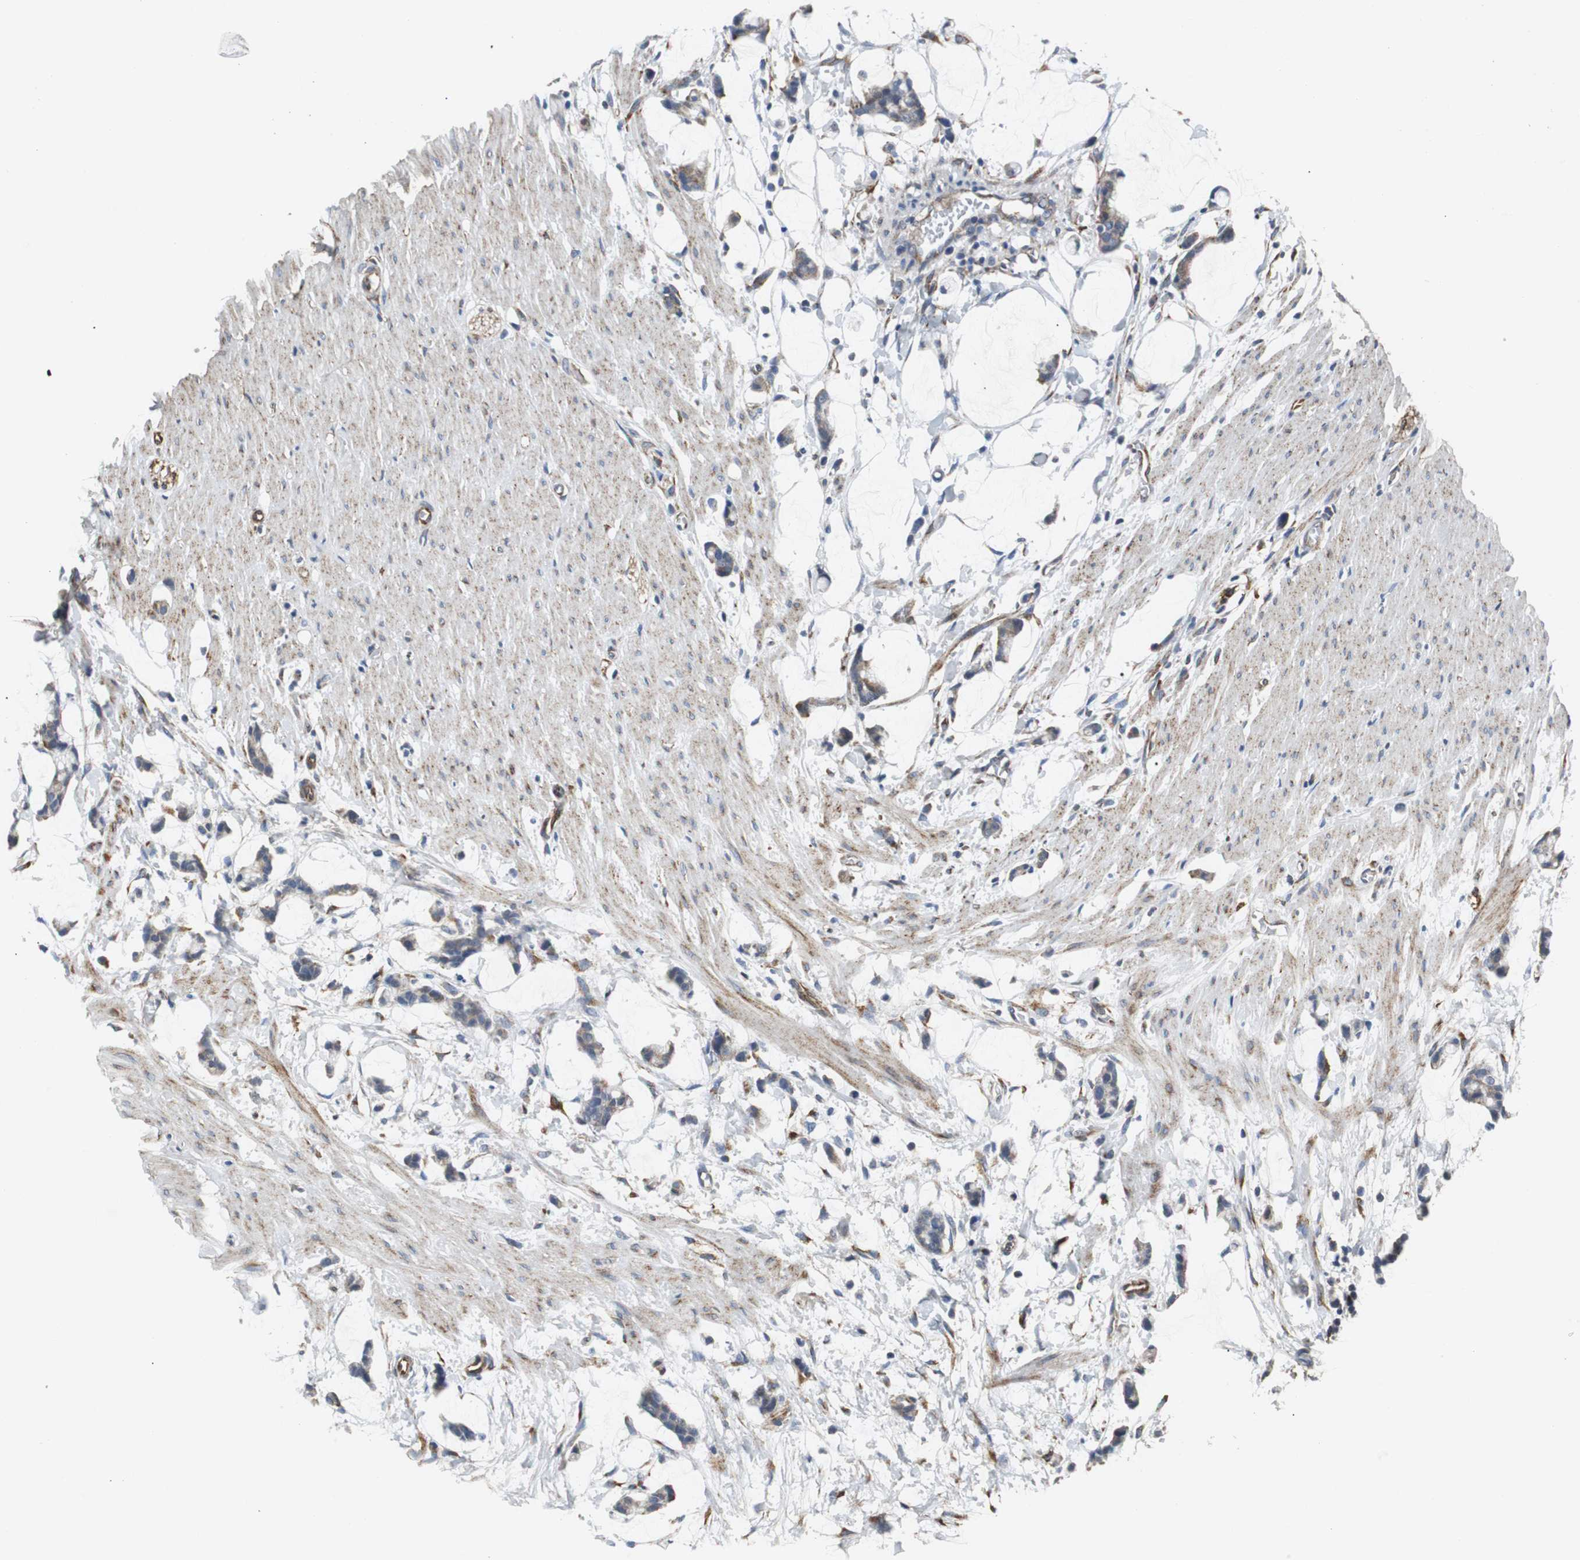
{"staining": {"intensity": "weak", "quantity": "25%-75%", "location": "cytoplasmic/membranous"}, "tissue": "colorectal cancer", "cell_type": "Tumor cells", "image_type": "cancer", "snomed": [{"axis": "morphology", "description": "Adenocarcinoma, NOS"}, {"axis": "topography", "description": "Colon"}], "caption": "A brown stain labels weak cytoplasmic/membranous expression of a protein in human adenocarcinoma (colorectal) tumor cells.", "gene": "ISCU", "patient": {"sex": "male", "age": 14}}